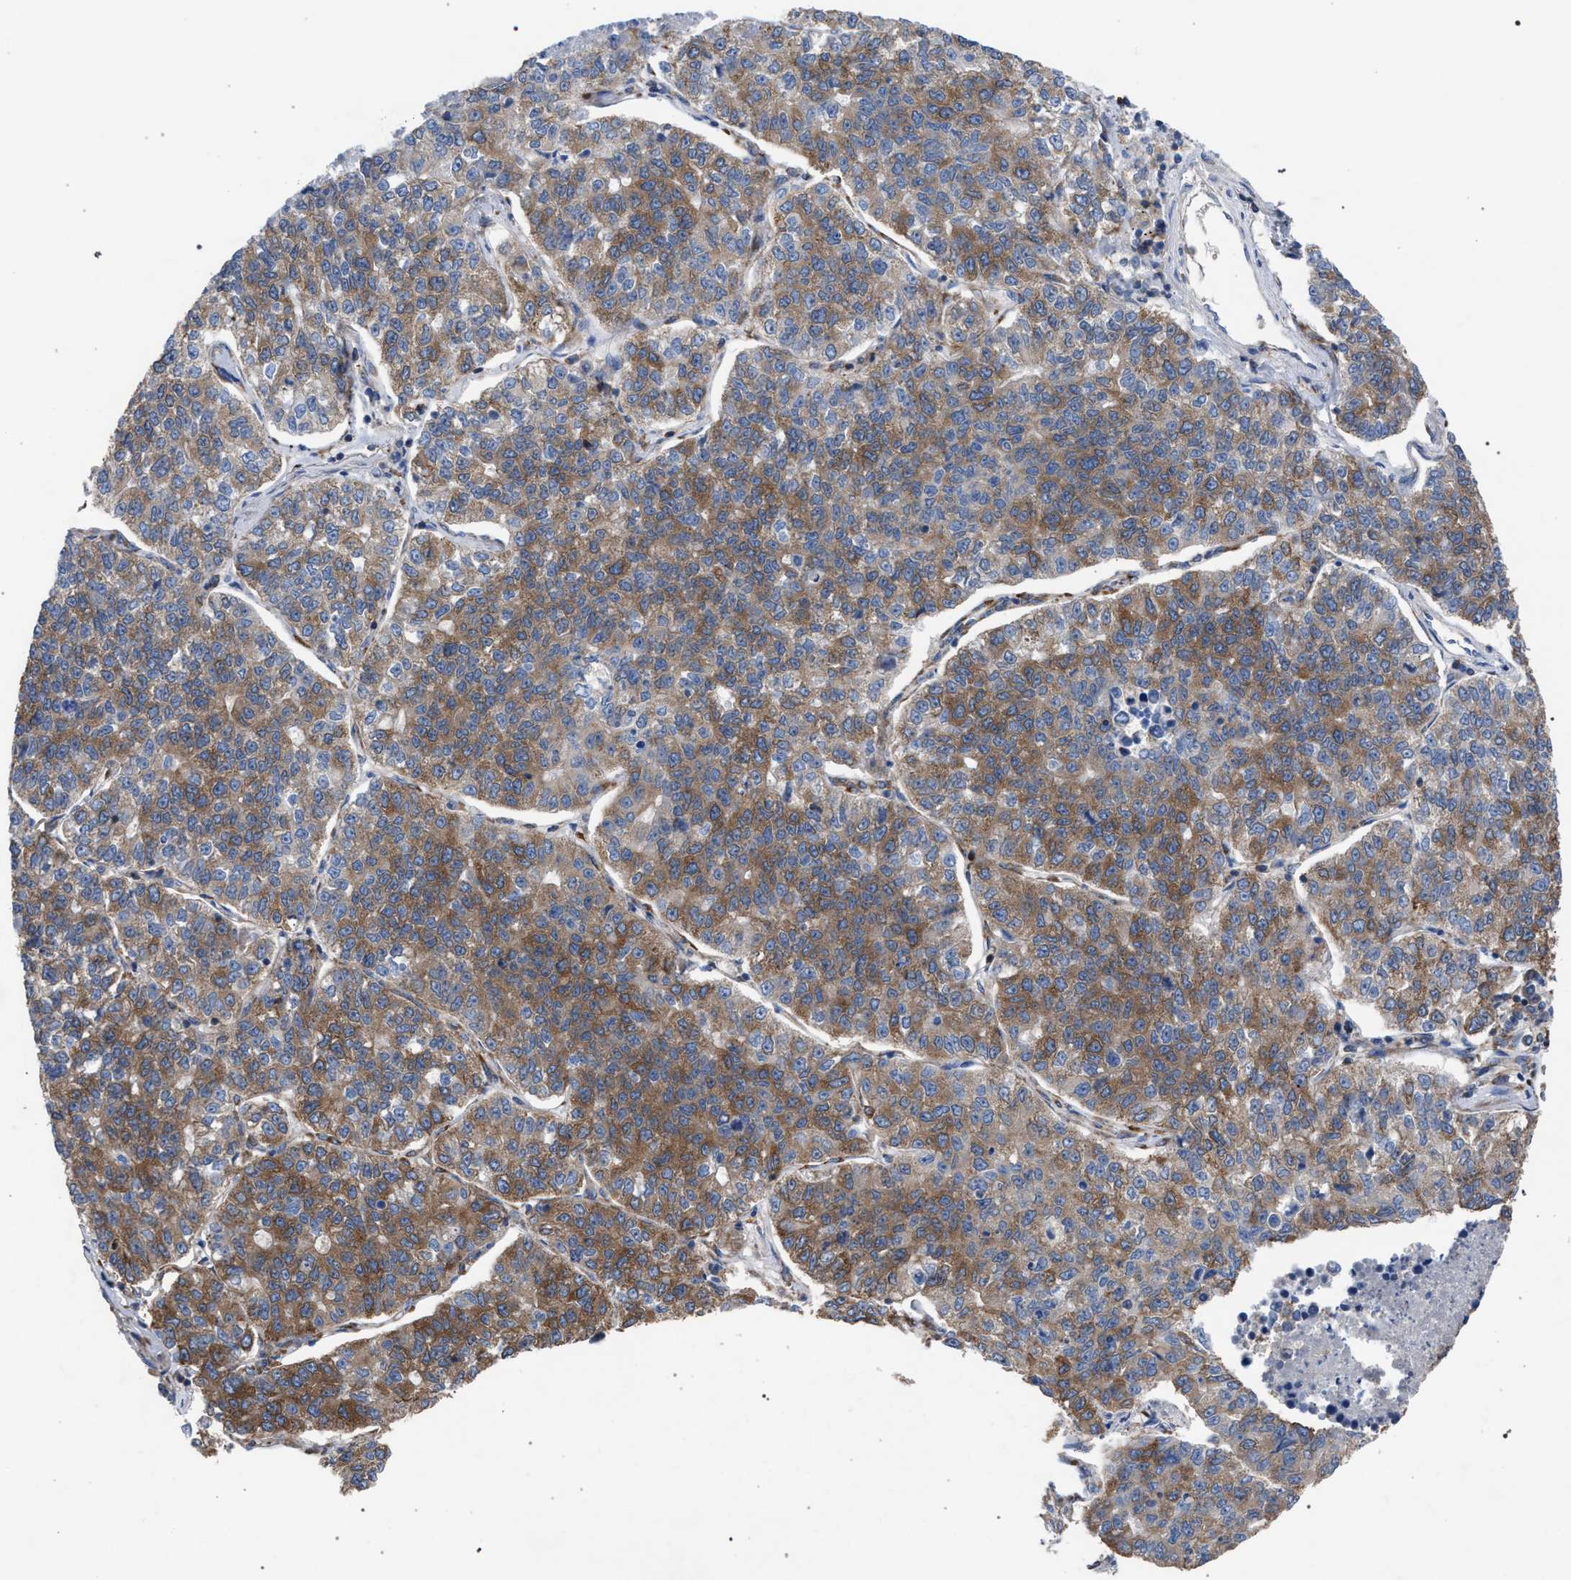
{"staining": {"intensity": "moderate", "quantity": ">75%", "location": "cytoplasmic/membranous"}, "tissue": "lung cancer", "cell_type": "Tumor cells", "image_type": "cancer", "snomed": [{"axis": "morphology", "description": "Adenocarcinoma, NOS"}, {"axis": "topography", "description": "Lung"}], "caption": "Immunohistochemistry (IHC) micrograph of neoplastic tissue: human adenocarcinoma (lung) stained using immunohistochemistry displays medium levels of moderate protein expression localized specifically in the cytoplasmic/membranous of tumor cells, appearing as a cytoplasmic/membranous brown color.", "gene": "CDR2L", "patient": {"sex": "male", "age": 49}}